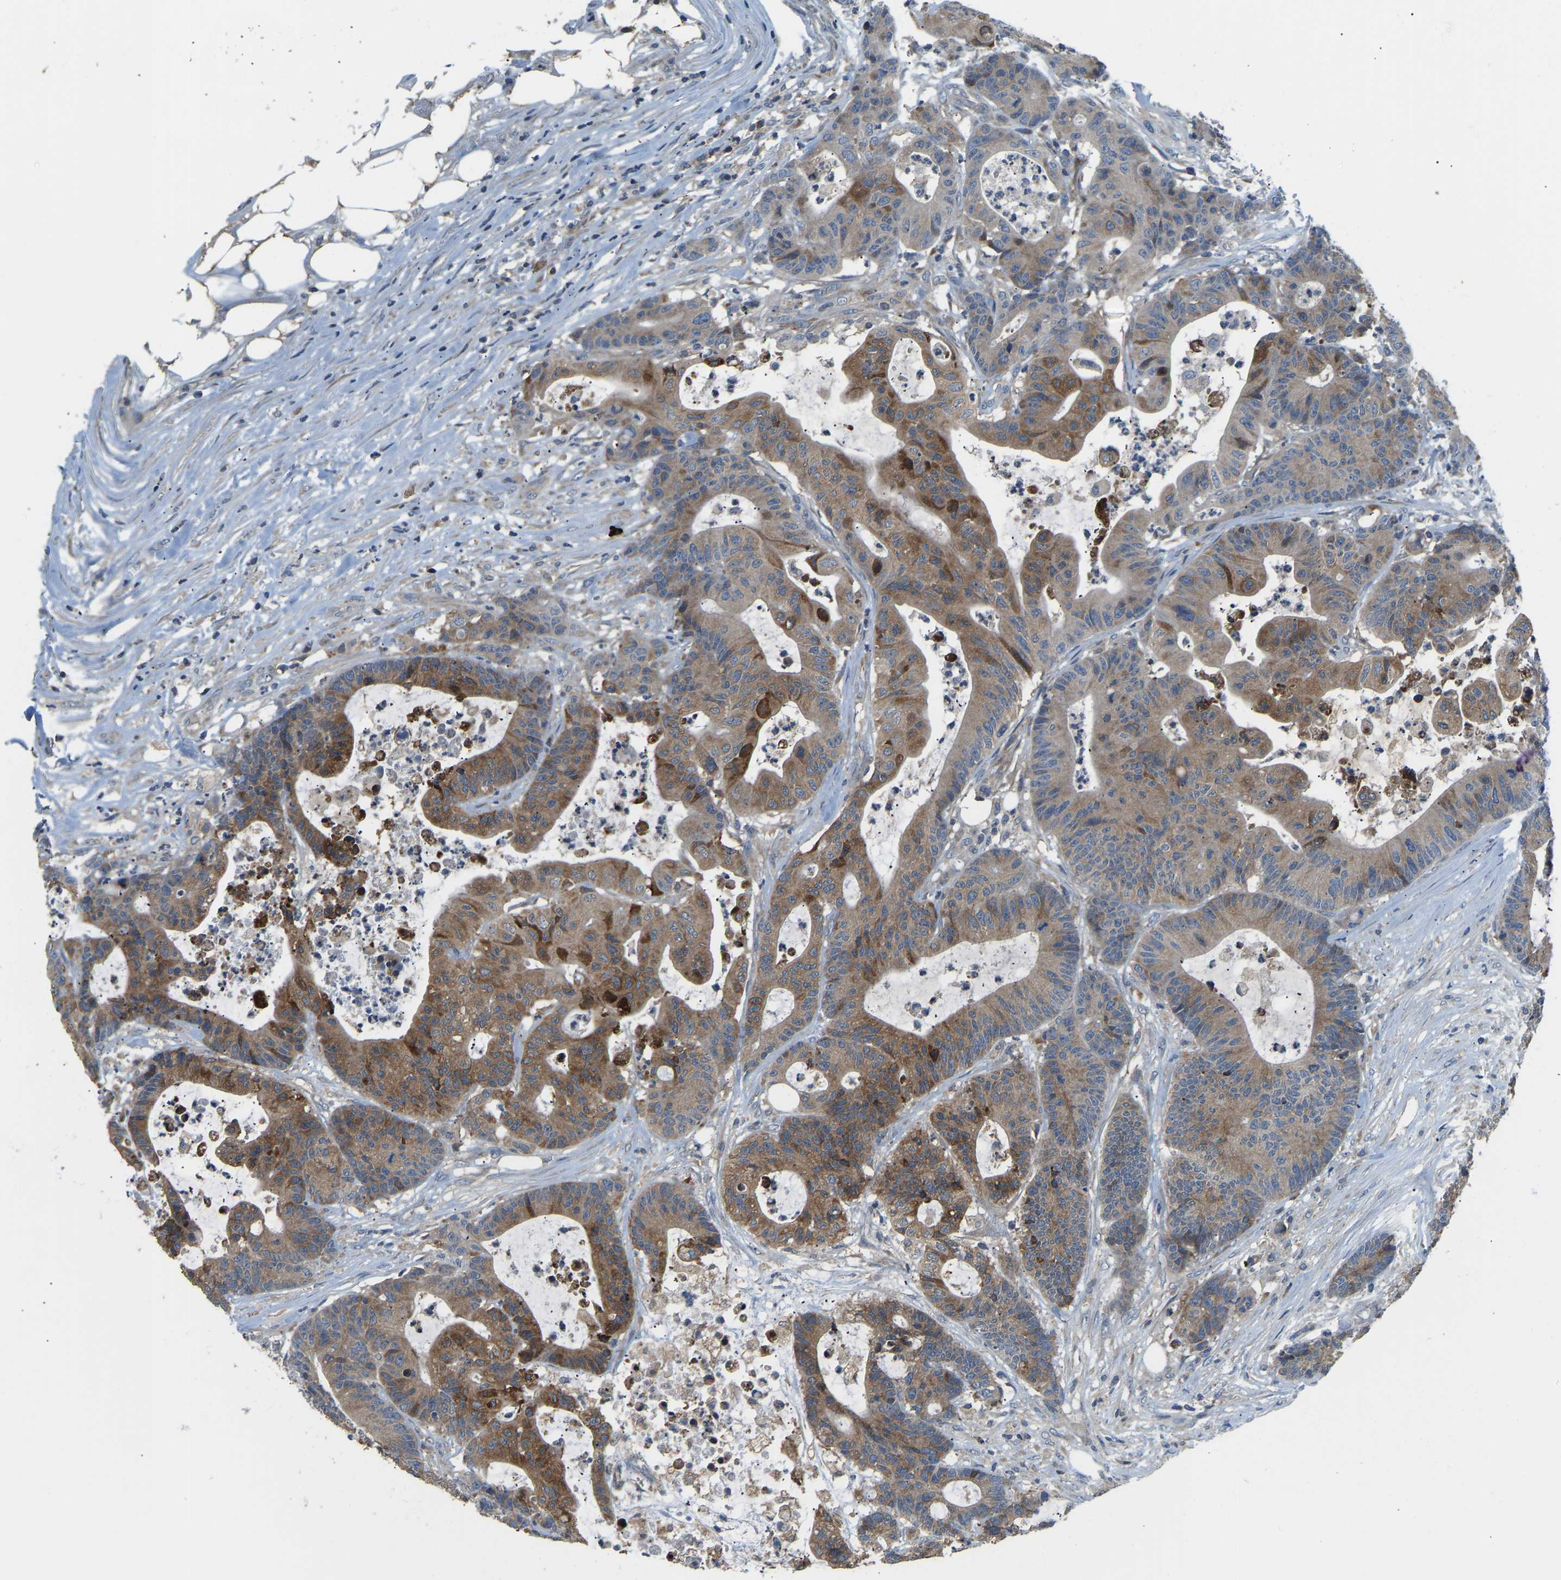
{"staining": {"intensity": "moderate", "quantity": ">75%", "location": "cytoplasmic/membranous"}, "tissue": "colorectal cancer", "cell_type": "Tumor cells", "image_type": "cancer", "snomed": [{"axis": "morphology", "description": "Adenocarcinoma, NOS"}, {"axis": "topography", "description": "Colon"}], "caption": "Tumor cells display moderate cytoplasmic/membranous staining in approximately >75% of cells in colorectal cancer (adenocarcinoma). (DAB IHC with brightfield microscopy, high magnification).", "gene": "RBP1", "patient": {"sex": "female", "age": 84}}